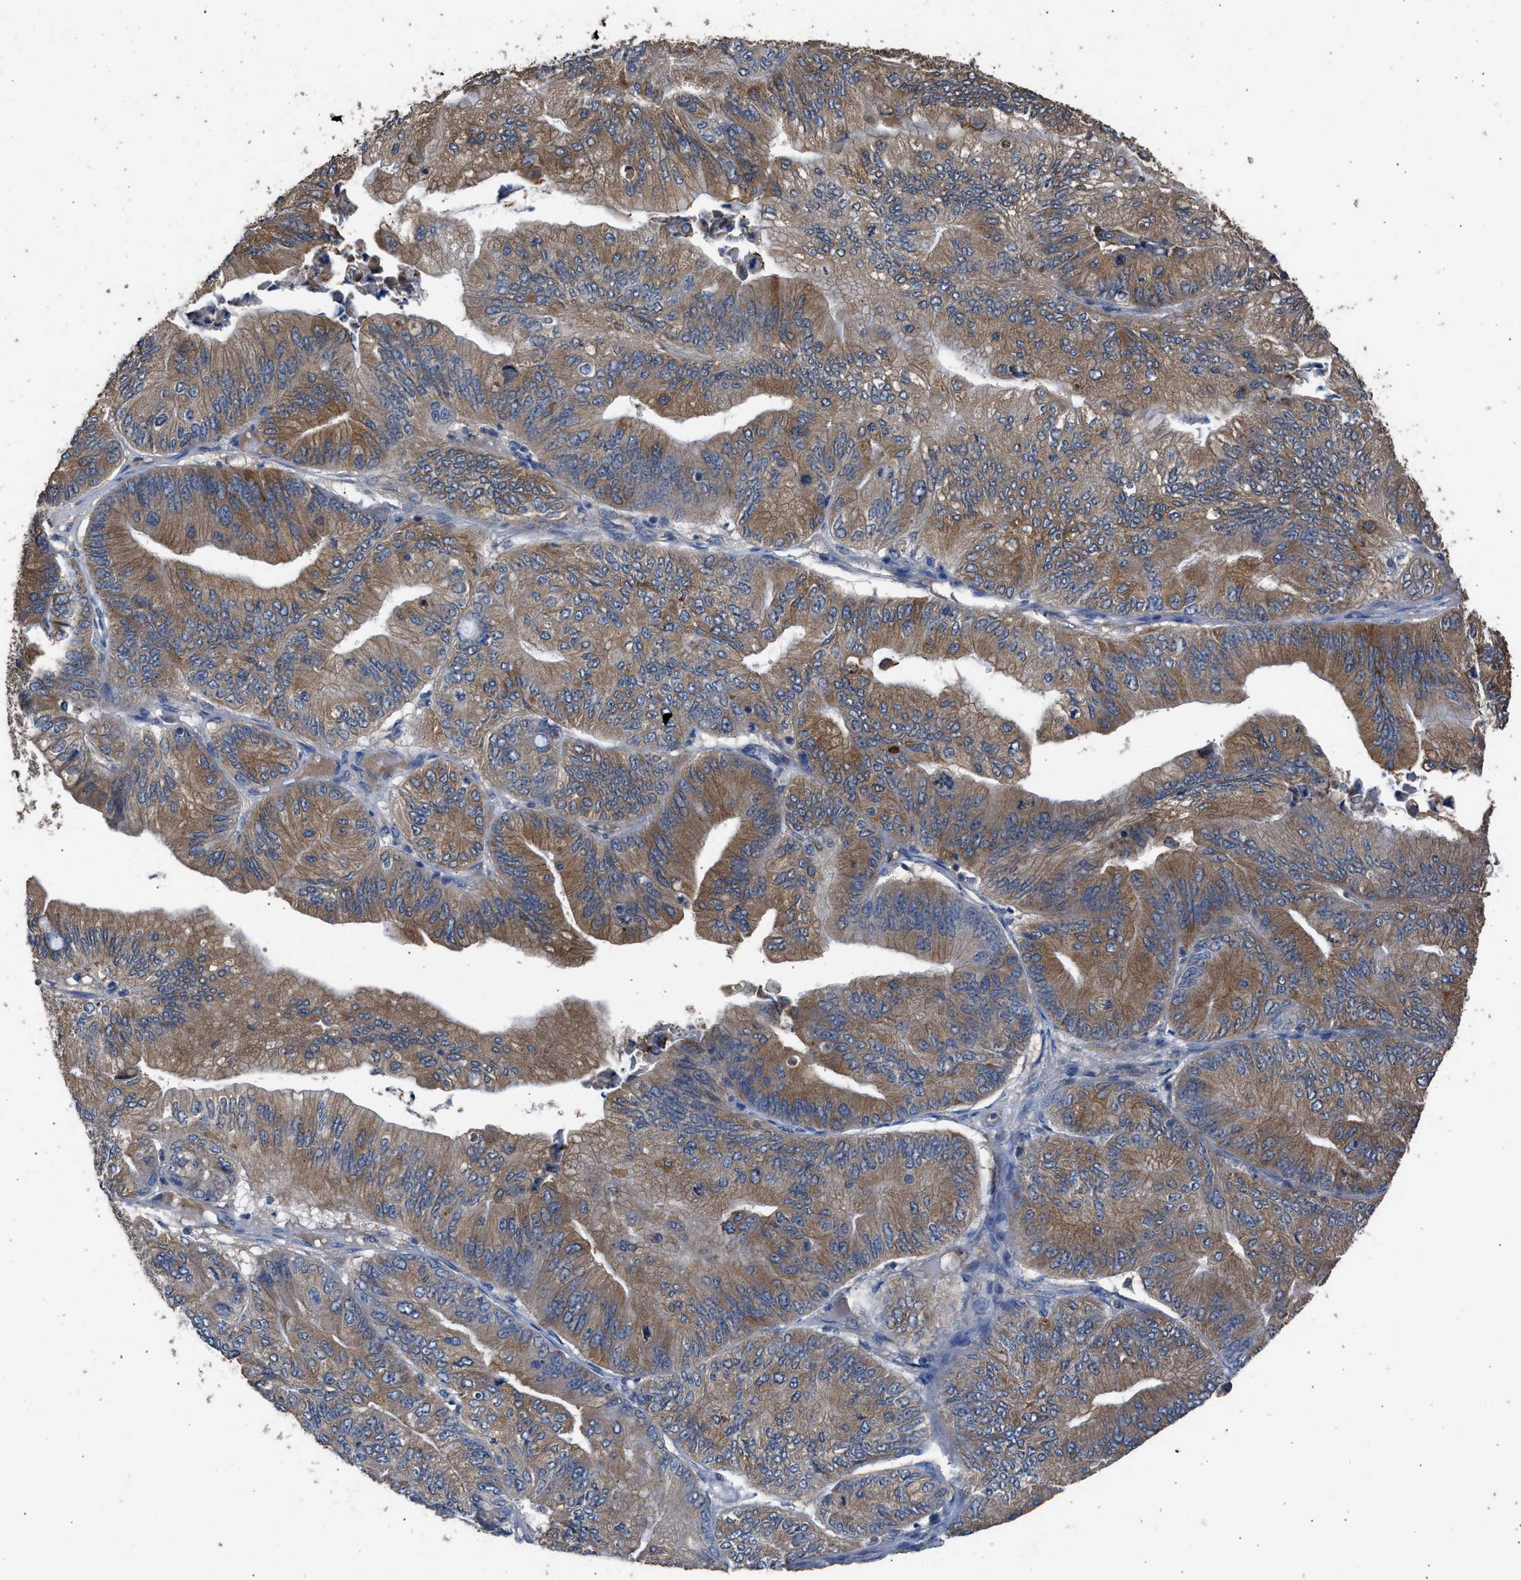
{"staining": {"intensity": "moderate", "quantity": ">75%", "location": "cytoplasmic/membranous"}, "tissue": "ovarian cancer", "cell_type": "Tumor cells", "image_type": "cancer", "snomed": [{"axis": "morphology", "description": "Cystadenocarcinoma, mucinous, NOS"}, {"axis": "topography", "description": "Ovary"}], "caption": "DAB immunohistochemical staining of human ovarian cancer (mucinous cystadenocarcinoma) displays moderate cytoplasmic/membranous protein expression in approximately >75% of tumor cells.", "gene": "ITSN1", "patient": {"sex": "female", "age": 61}}